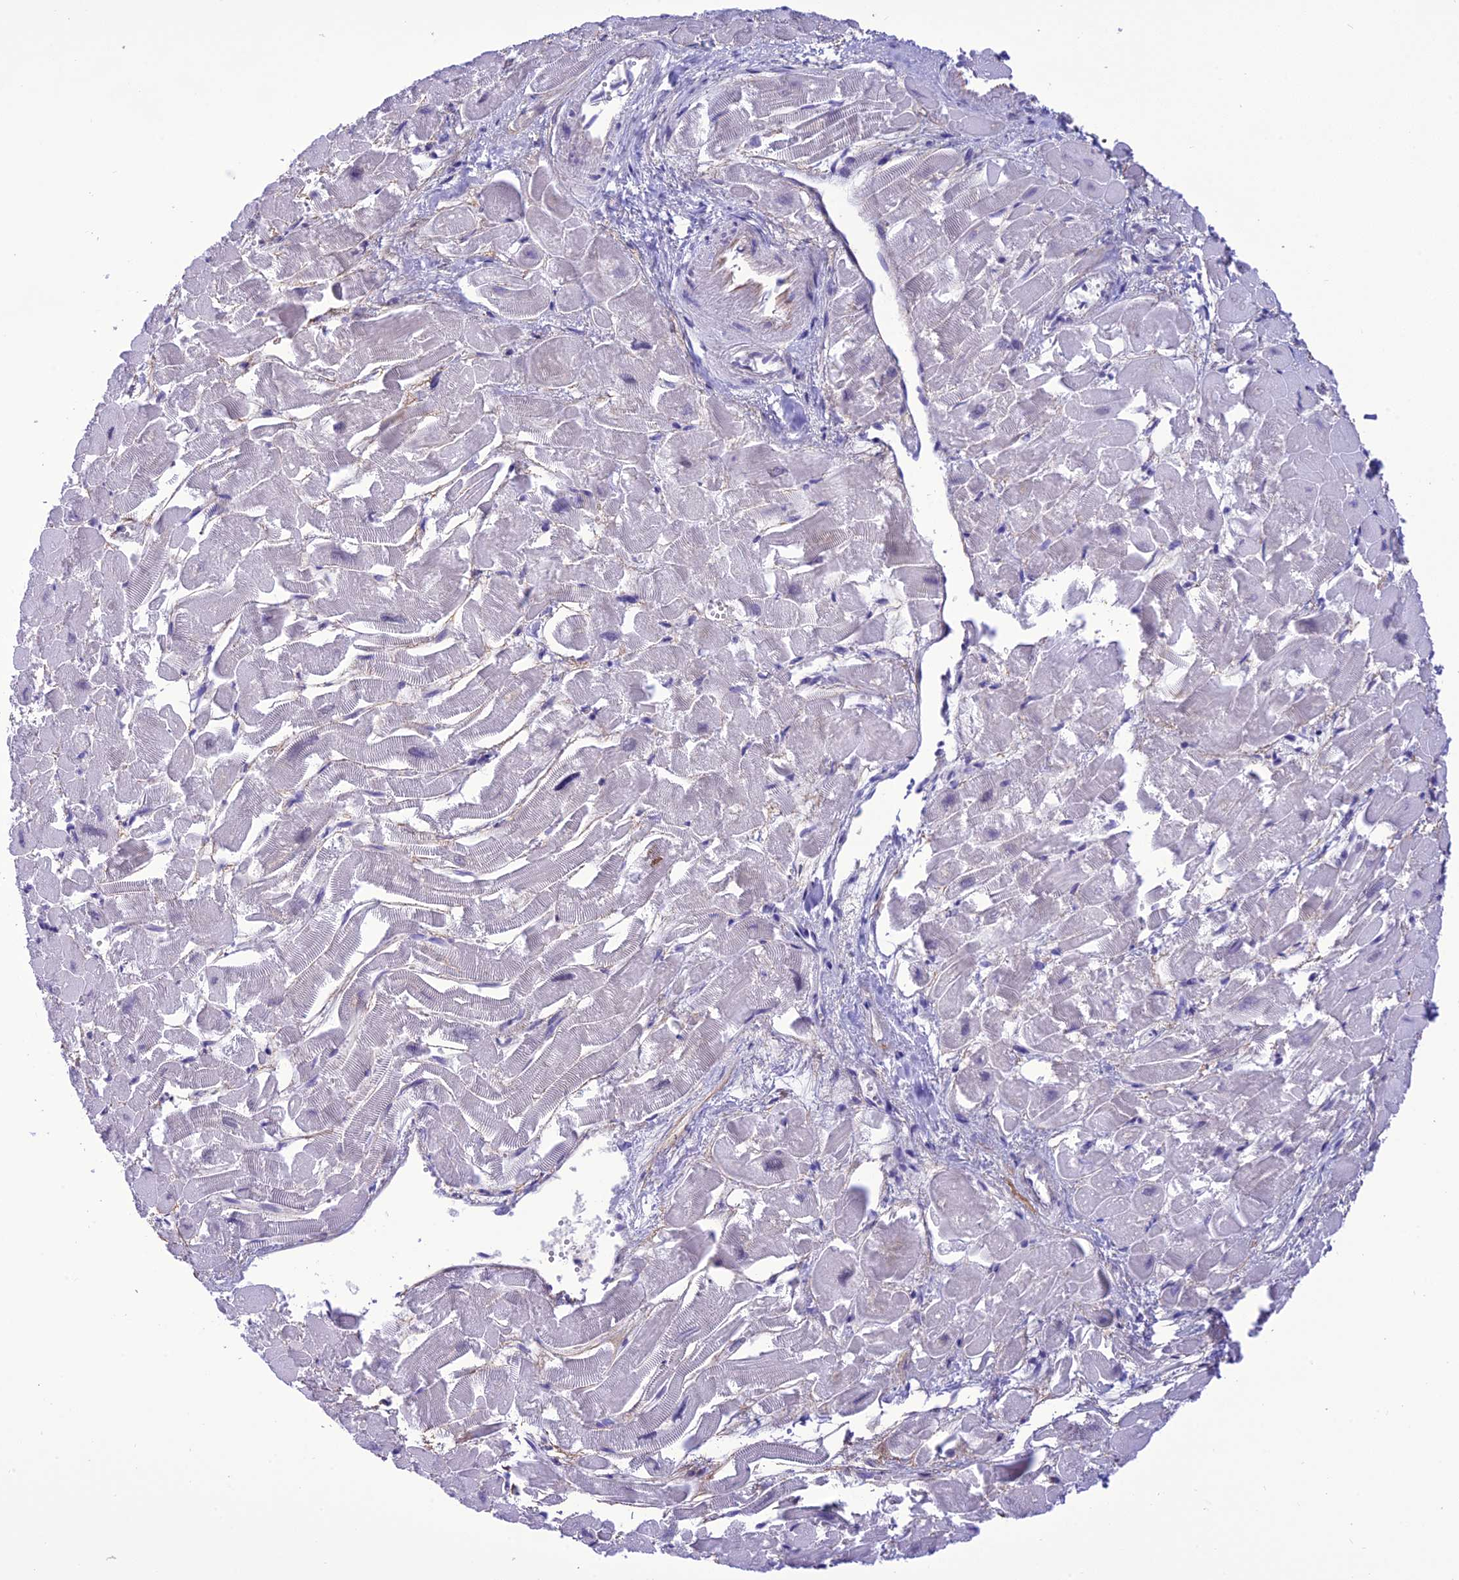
{"staining": {"intensity": "negative", "quantity": "none", "location": "none"}, "tissue": "heart muscle", "cell_type": "Cardiomyocytes", "image_type": "normal", "snomed": [{"axis": "morphology", "description": "Normal tissue, NOS"}, {"axis": "topography", "description": "Heart"}], "caption": "Cardiomyocytes show no significant staining in unremarkable heart muscle.", "gene": "RNF126", "patient": {"sex": "male", "age": 54}}